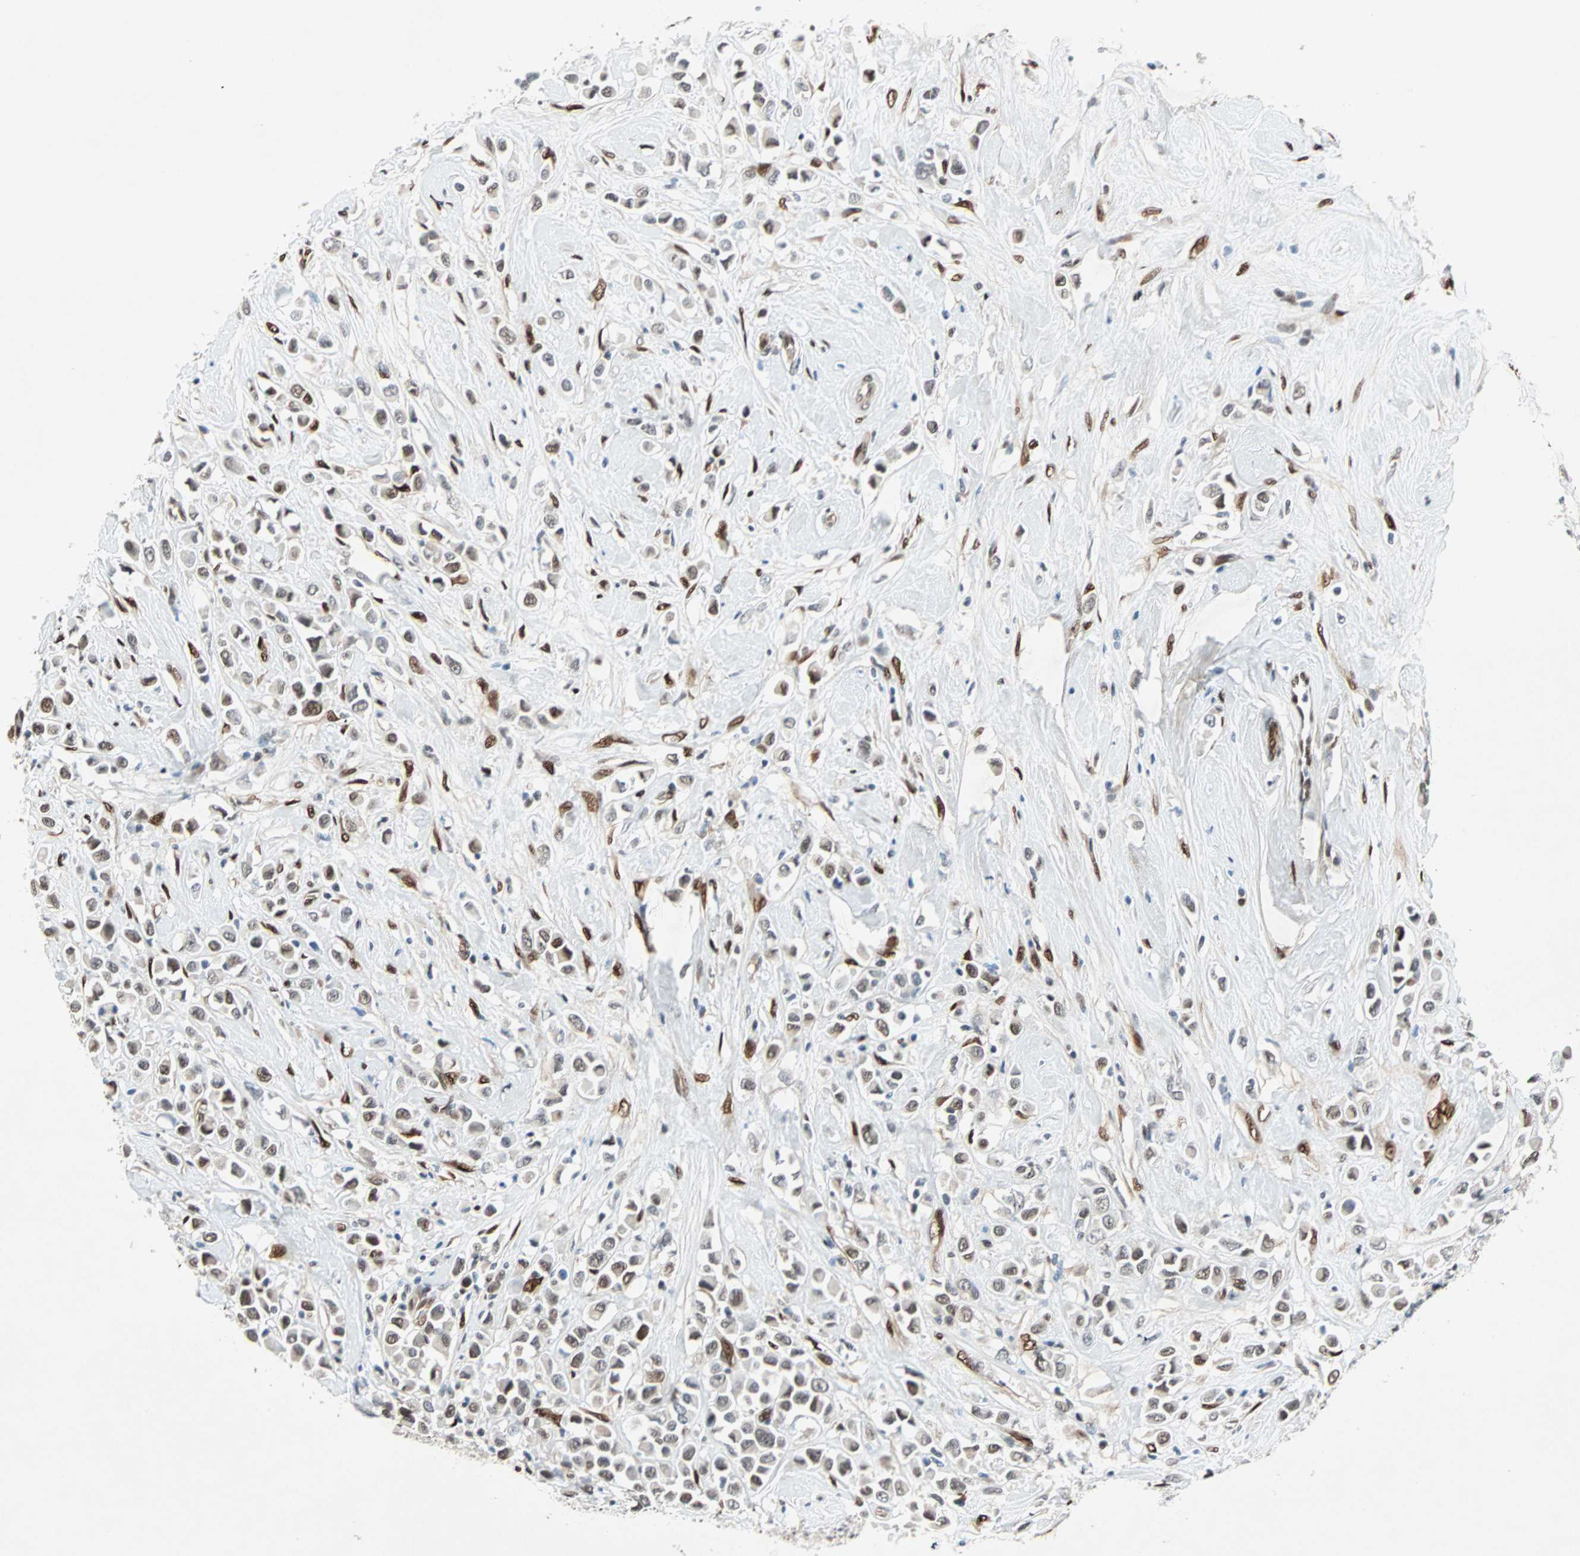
{"staining": {"intensity": "moderate", "quantity": "25%-75%", "location": "nuclear"}, "tissue": "breast cancer", "cell_type": "Tumor cells", "image_type": "cancer", "snomed": [{"axis": "morphology", "description": "Duct carcinoma"}, {"axis": "topography", "description": "Breast"}], "caption": "DAB immunohistochemical staining of human breast cancer (invasive ductal carcinoma) reveals moderate nuclear protein positivity in about 25%-75% of tumor cells. The staining was performed using DAB (3,3'-diaminobenzidine) to visualize the protein expression in brown, while the nuclei were stained in blue with hematoxylin (Magnification: 20x).", "gene": "WWTR1", "patient": {"sex": "female", "age": 61}}